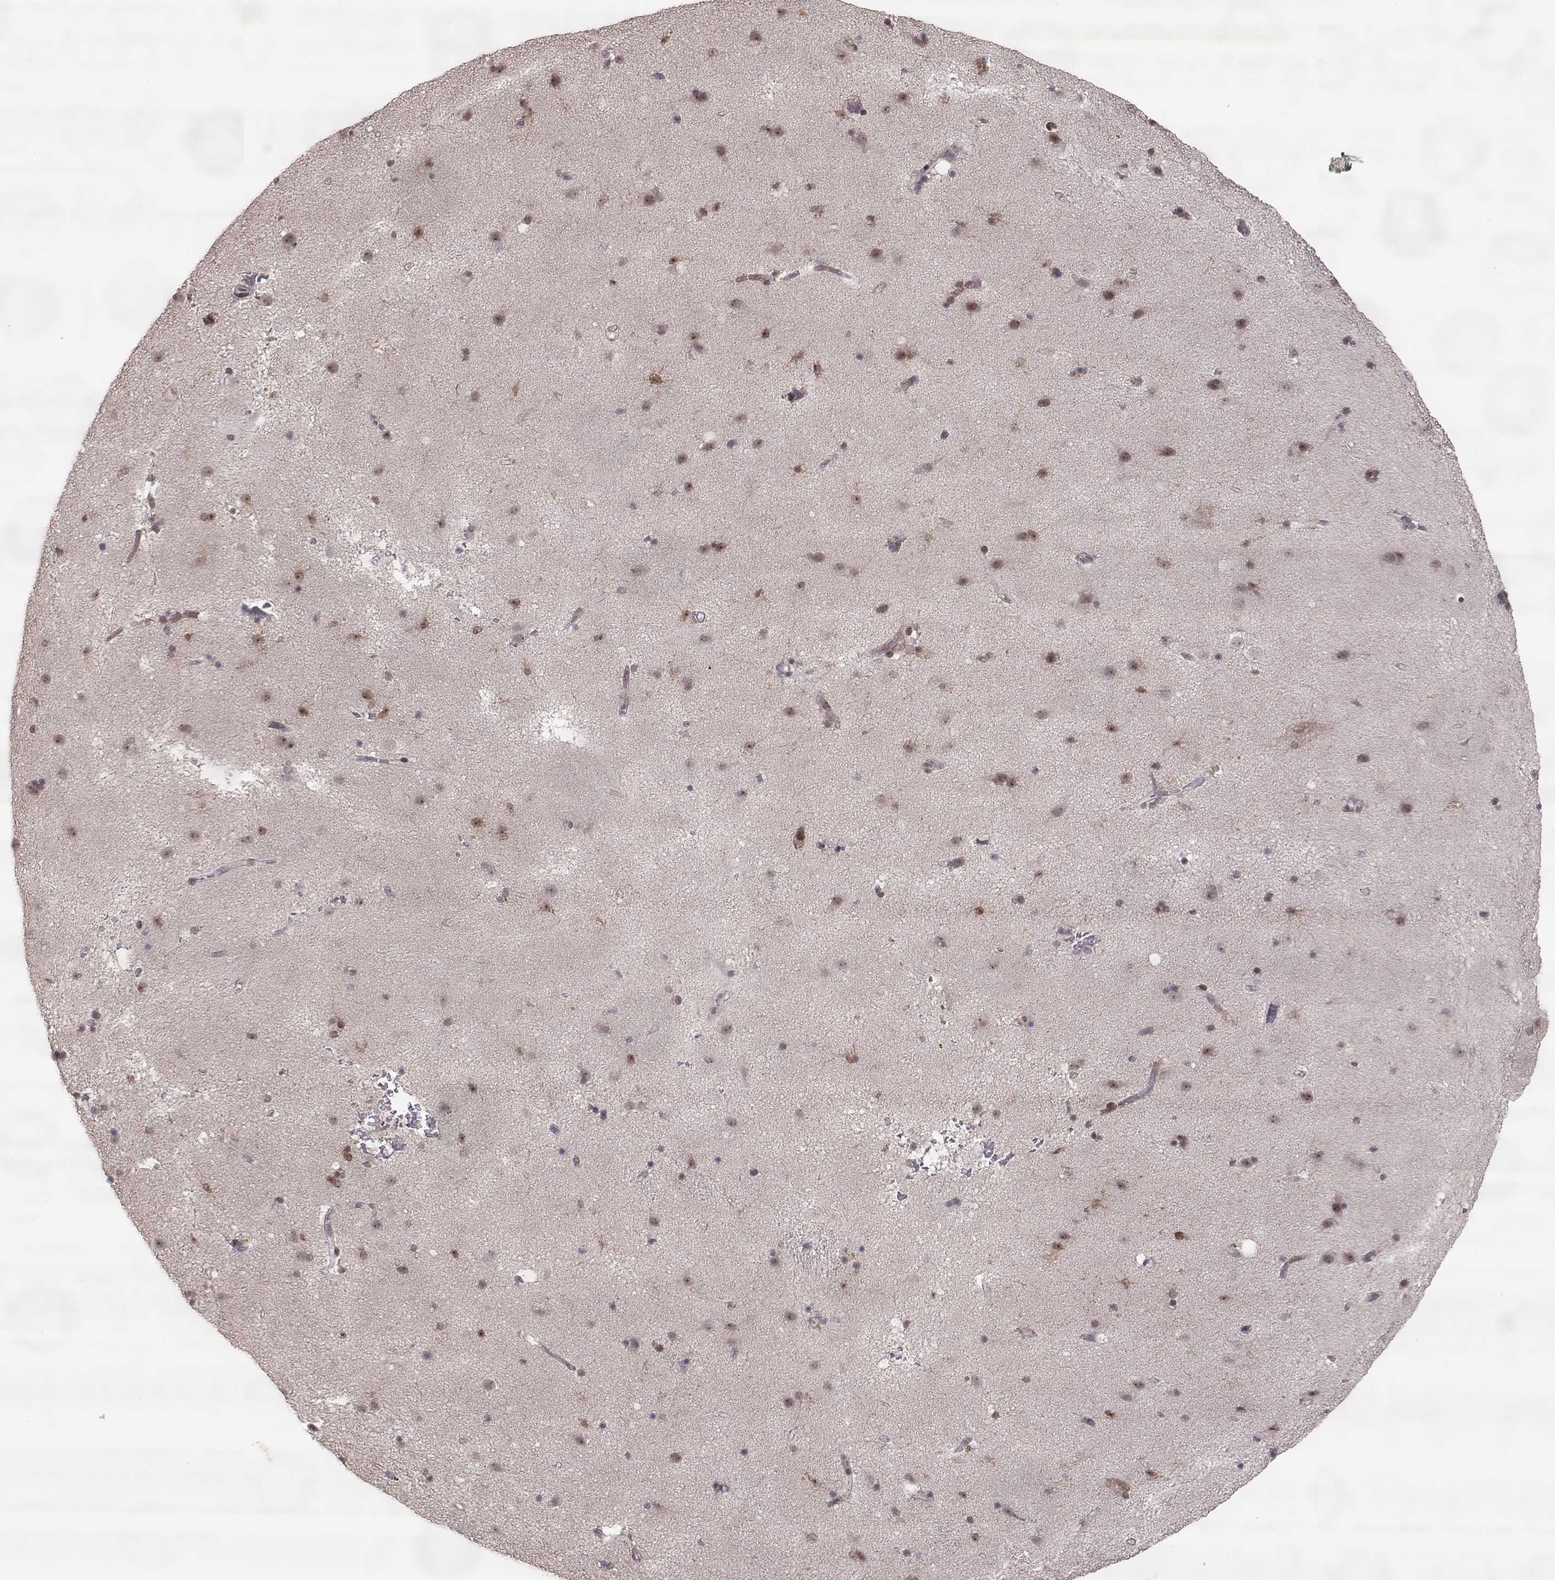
{"staining": {"intensity": "negative", "quantity": "none", "location": "none"}, "tissue": "caudate", "cell_type": "Glial cells", "image_type": "normal", "snomed": [{"axis": "morphology", "description": "Normal tissue, NOS"}, {"axis": "topography", "description": "Lateral ventricle wall"}], "caption": "An IHC photomicrograph of benign caudate is shown. There is no staining in glial cells of caudate.", "gene": "ELOVL5", "patient": {"sex": "female", "age": 71}}